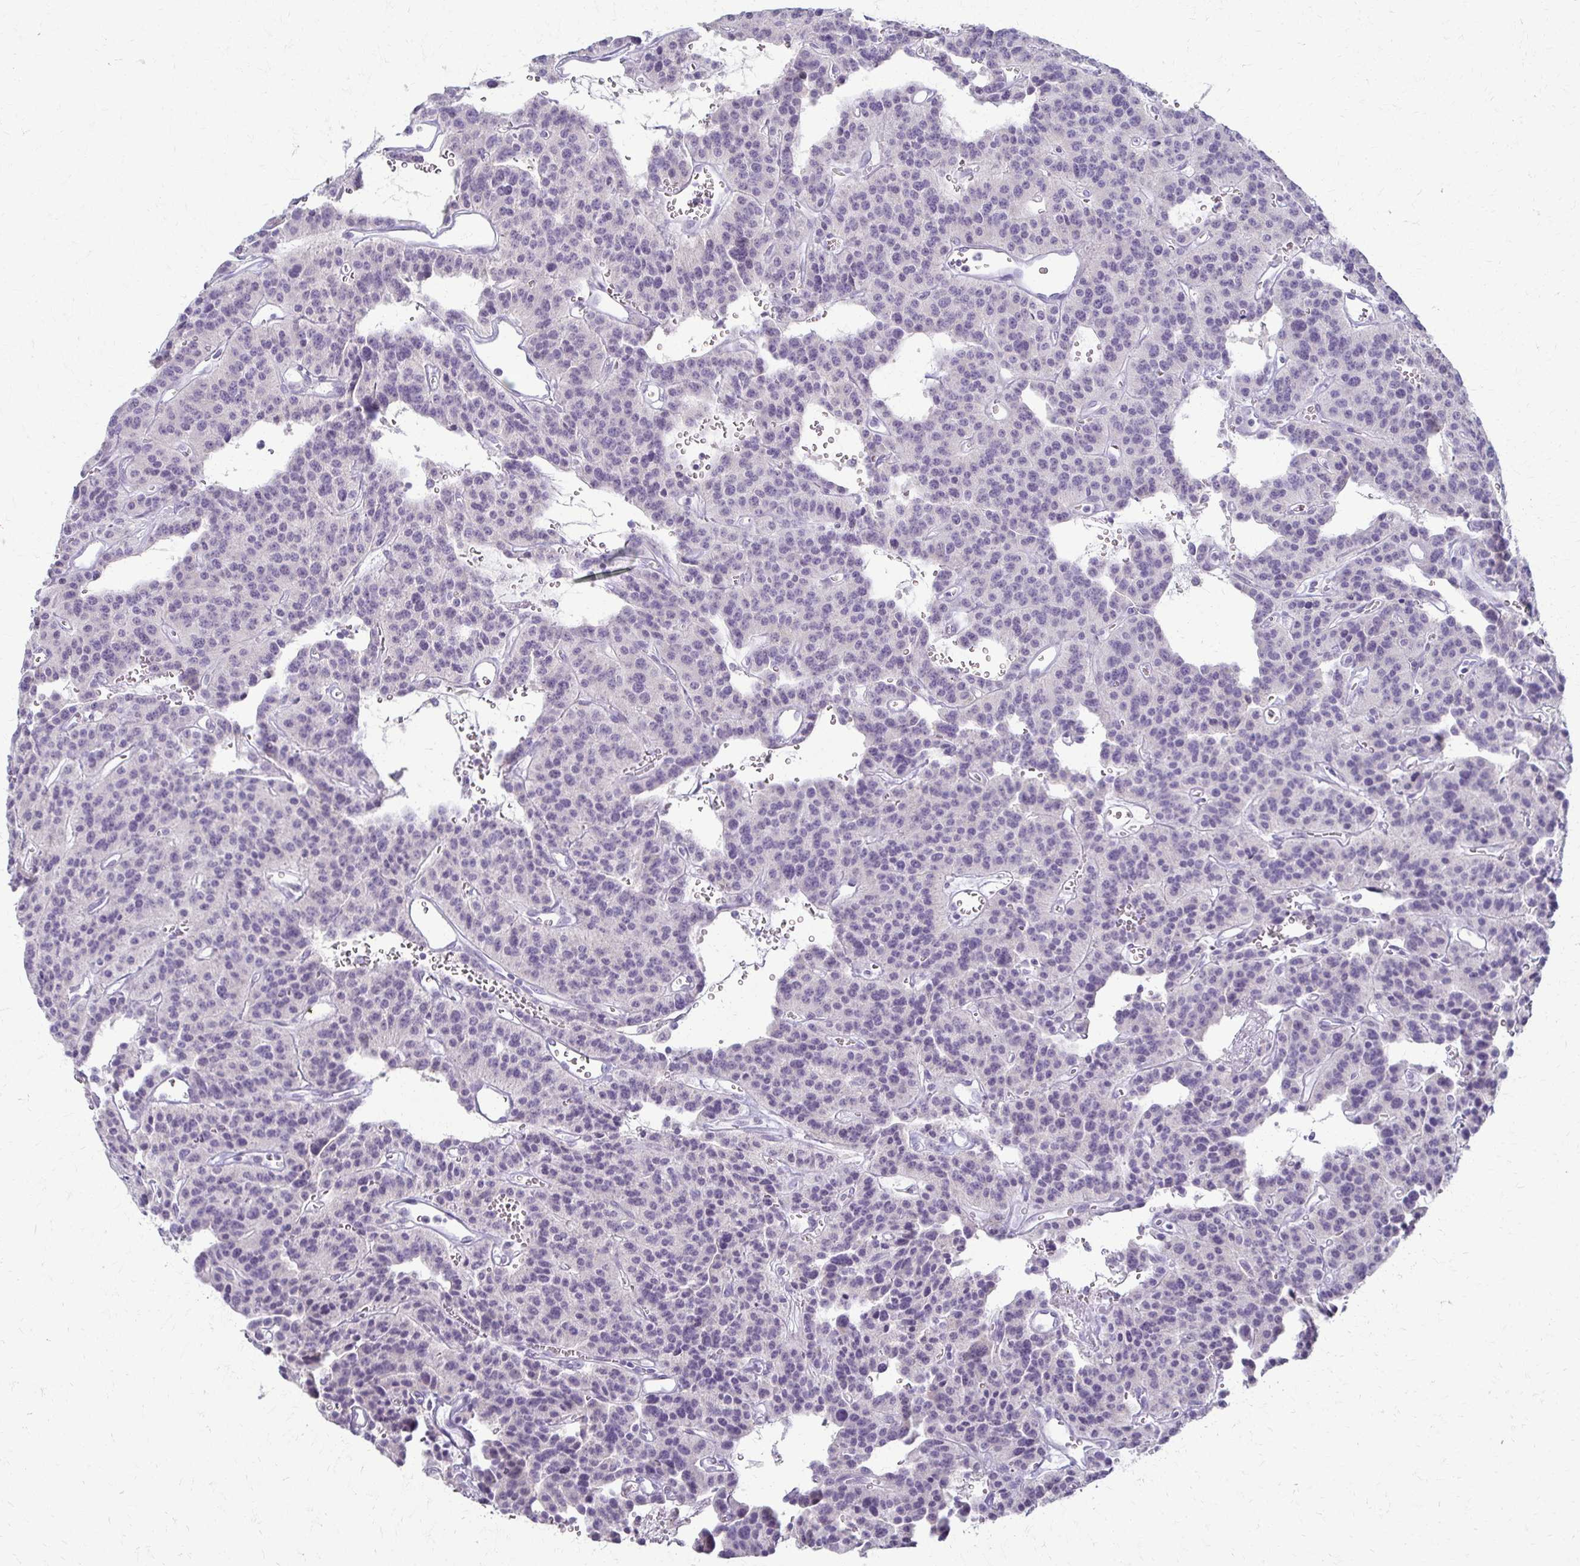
{"staining": {"intensity": "negative", "quantity": "none", "location": "none"}, "tissue": "carcinoid", "cell_type": "Tumor cells", "image_type": "cancer", "snomed": [{"axis": "morphology", "description": "Carcinoid, malignant, NOS"}, {"axis": "topography", "description": "Lung"}], "caption": "This micrograph is of malignant carcinoid stained with IHC to label a protein in brown with the nuclei are counter-stained blue. There is no staining in tumor cells. (DAB immunohistochemistry, high magnification).", "gene": "FCGR2B", "patient": {"sex": "female", "age": 71}}